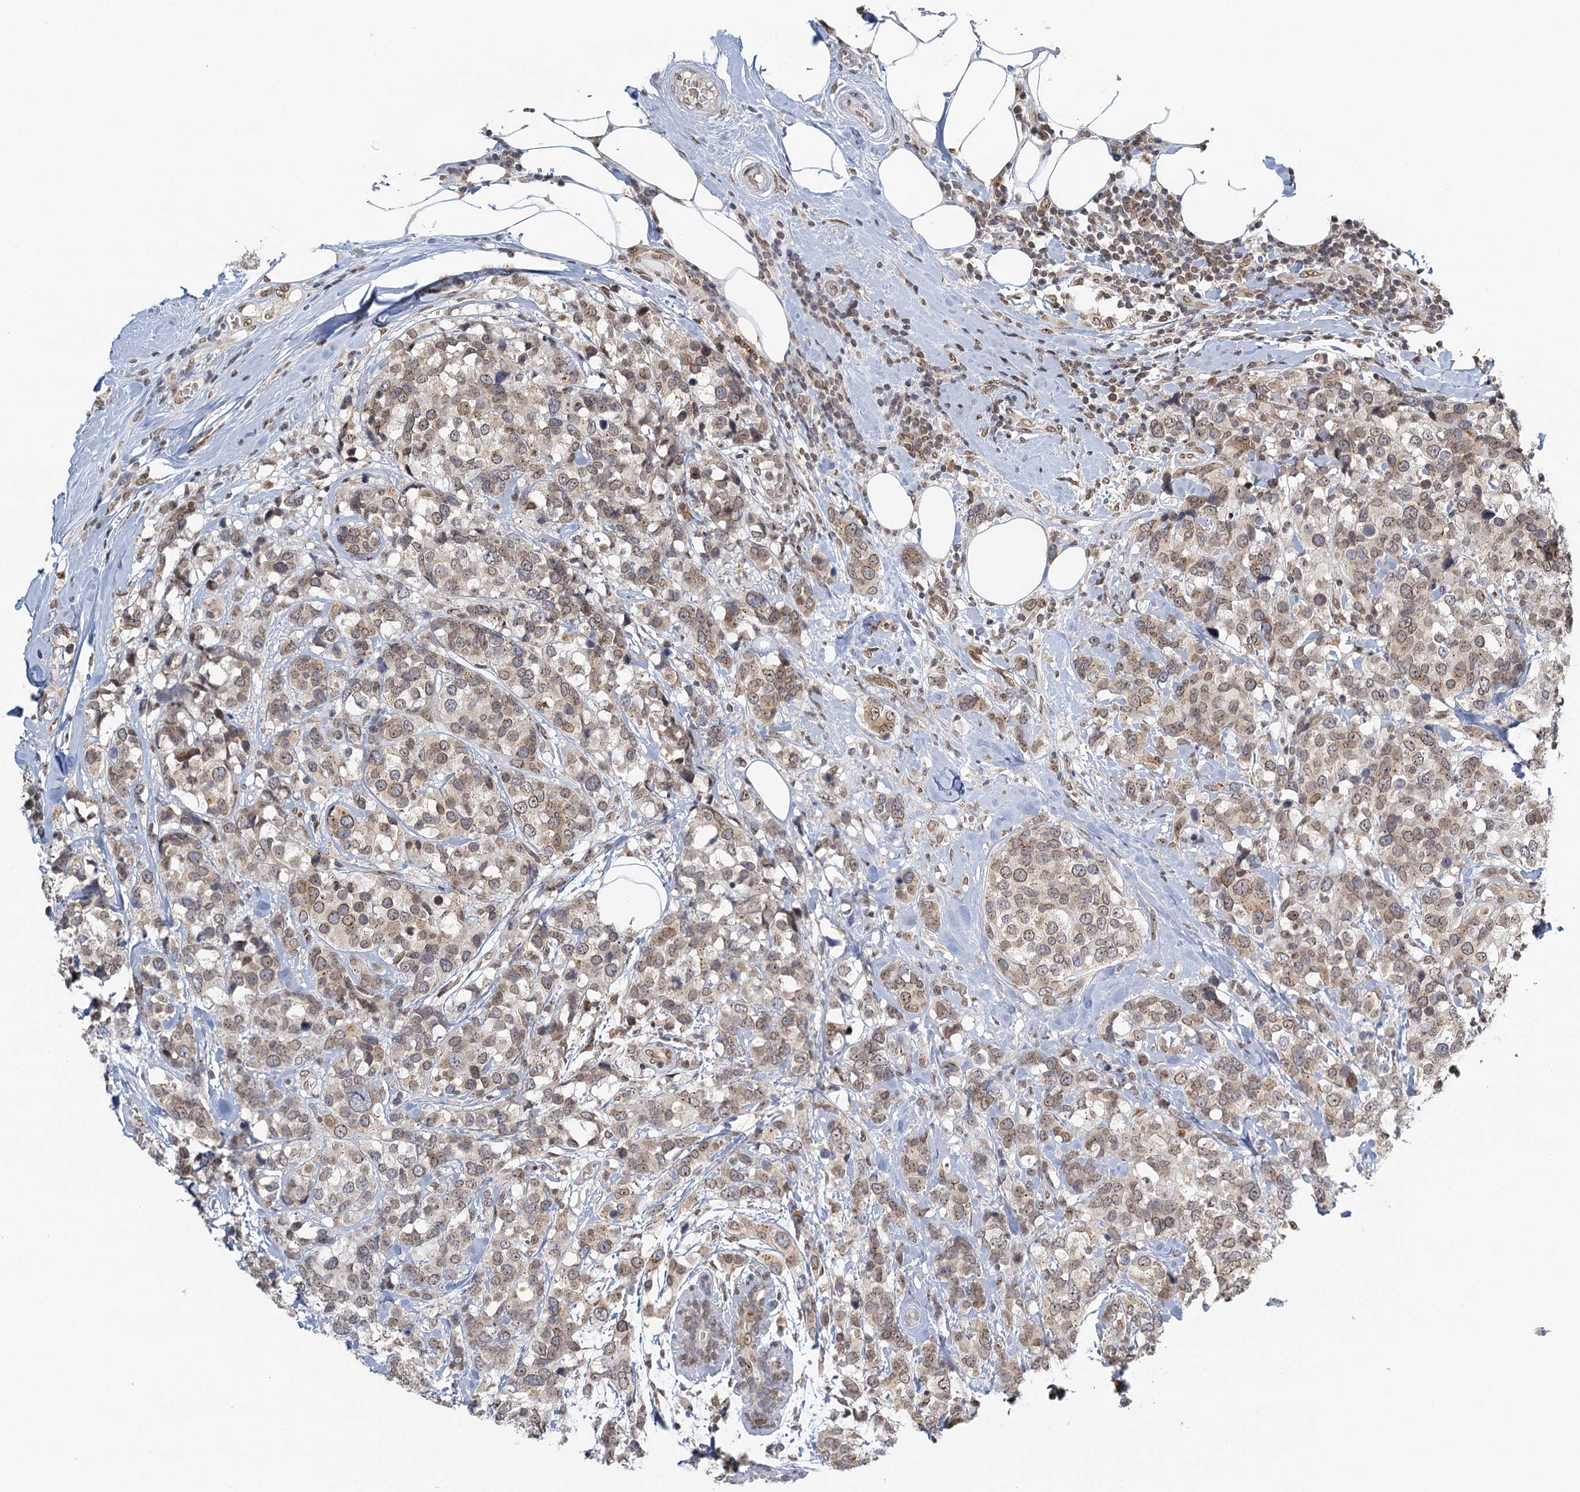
{"staining": {"intensity": "weak", "quantity": "25%-75%", "location": "cytoplasmic/membranous,nuclear"}, "tissue": "breast cancer", "cell_type": "Tumor cells", "image_type": "cancer", "snomed": [{"axis": "morphology", "description": "Lobular carcinoma"}, {"axis": "topography", "description": "Breast"}], "caption": "A micrograph of human lobular carcinoma (breast) stained for a protein reveals weak cytoplasmic/membranous and nuclear brown staining in tumor cells. (DAB = brown stain, brightfield microscopy at high magnification).", "gene": "TREX1", "patient": {"sex": "female", "age": 59}}